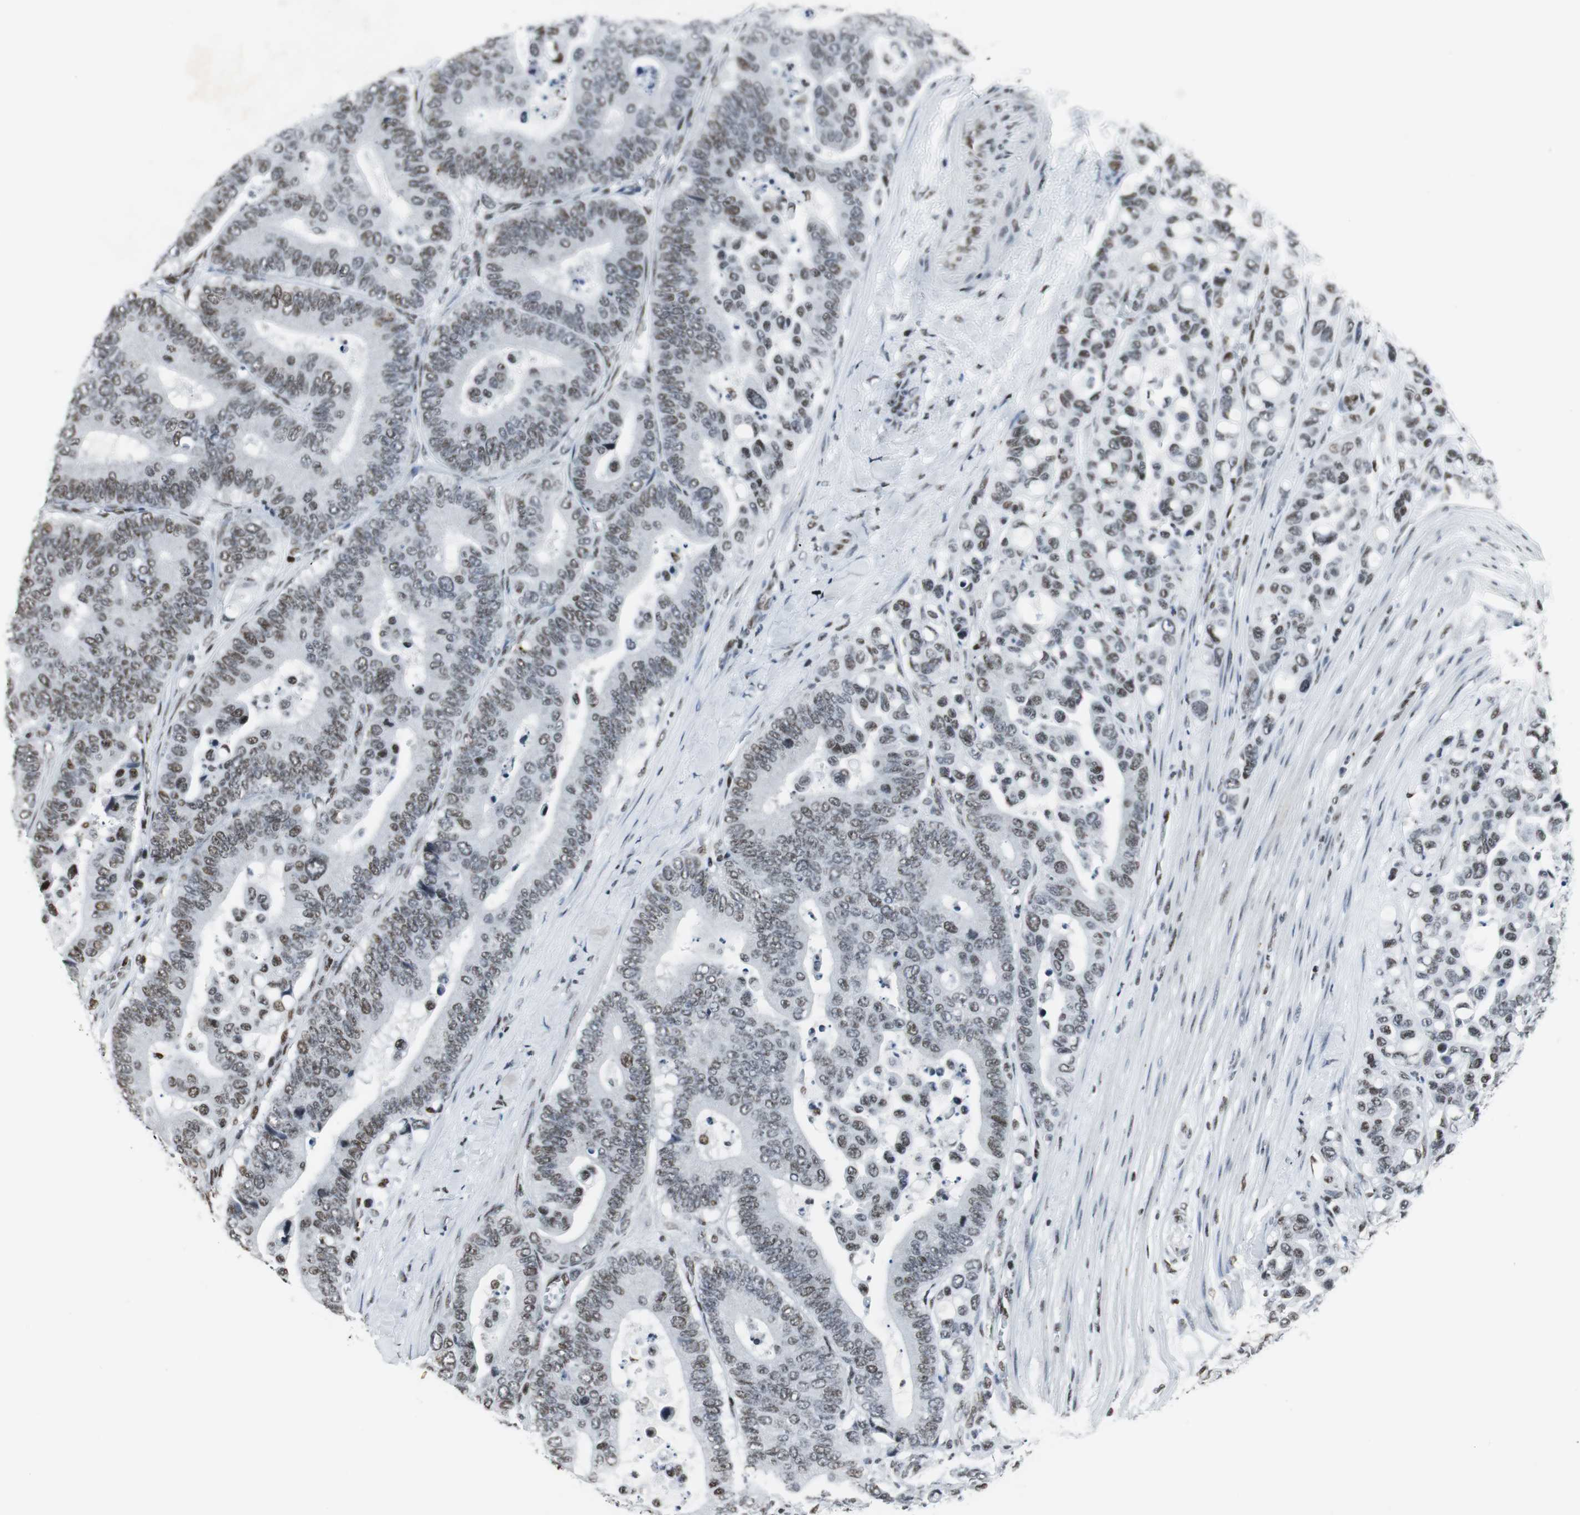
{"staining": {"intensity": "weak", "quantity": "25%-75%", "location": "nuclear"}, "tissue": "colorectal cancer", "cell_type": "Tumor cells", "image_type": "cancer", "snomed": [{"axis": "morphology", "description": "Normal tissue, NOS"}, {"axis": "morphology", "description": "Adenocarcinoma, NOS"}, {"axis": "topography", "description": "Colon"}], "caption": "Immunohistochemical staining of human adenocarcinoma (colorectal) exhibits low levels of weak nuclear protein expression in about 25%-75% of tumor cells.", "gene": "RBBP4", "patient": {"sex": "male", "age": 82}}